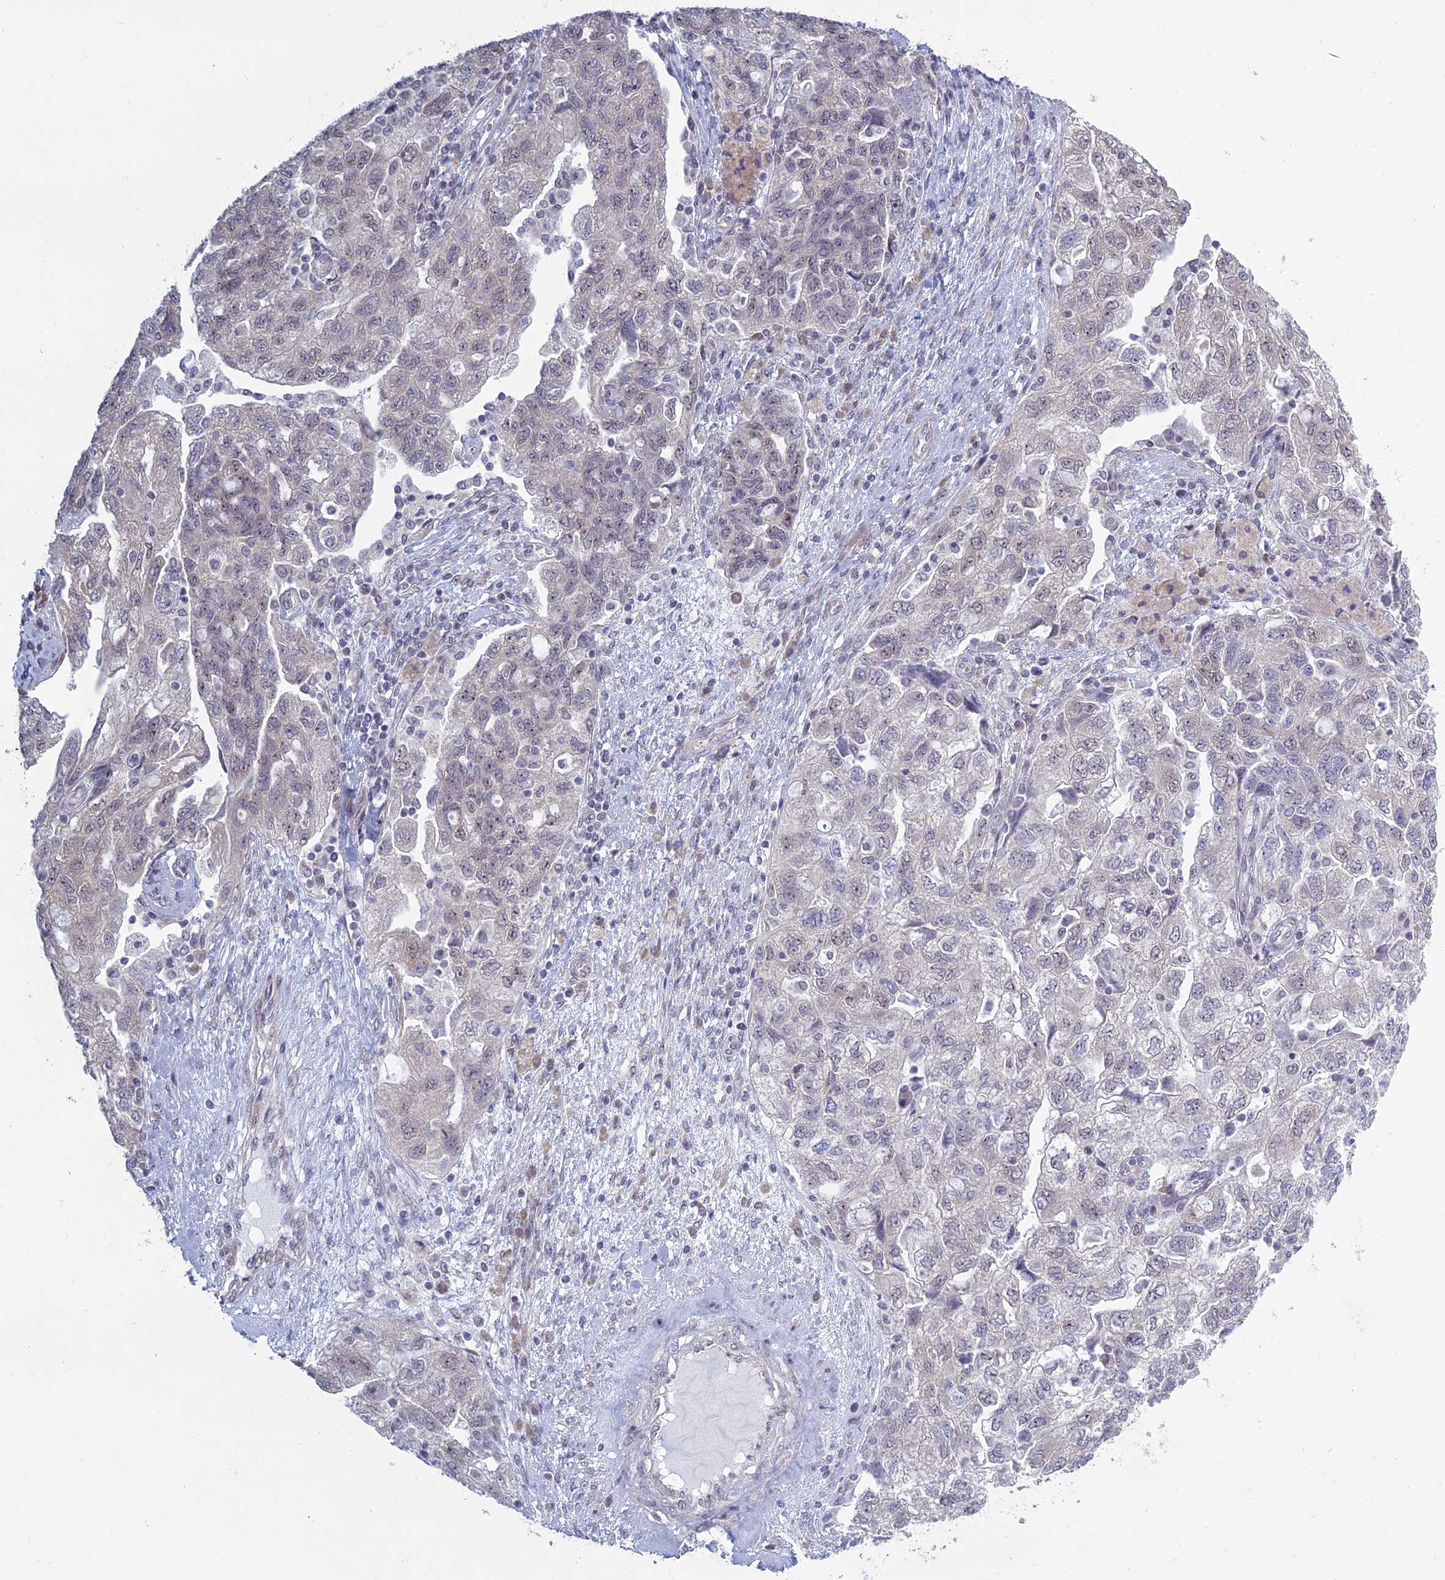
{"staining": {"intensity": "negative", "quantity": "none", "location": "none"}, "tissue": "ovarian cancer", "cell_type": "Tumor cells", "image_type": "cancer", "snomed": [{"axis": "morphology", "description": "Carcinoma, NOS"}, {"axis": "morphology", "description": "Cystadenocarcinoma, serous, NOS"}, {"axis": "topography", "description": "Ovary"}], "caption": "DAB (3,3'-diaminobenzidine) immunohistochemical staining of carcinoma (ovarian) demonstrates no significant expression in tumor cells.", "gene": "RPS19BP1", "patient": {"sex": "female", "age": 69}}